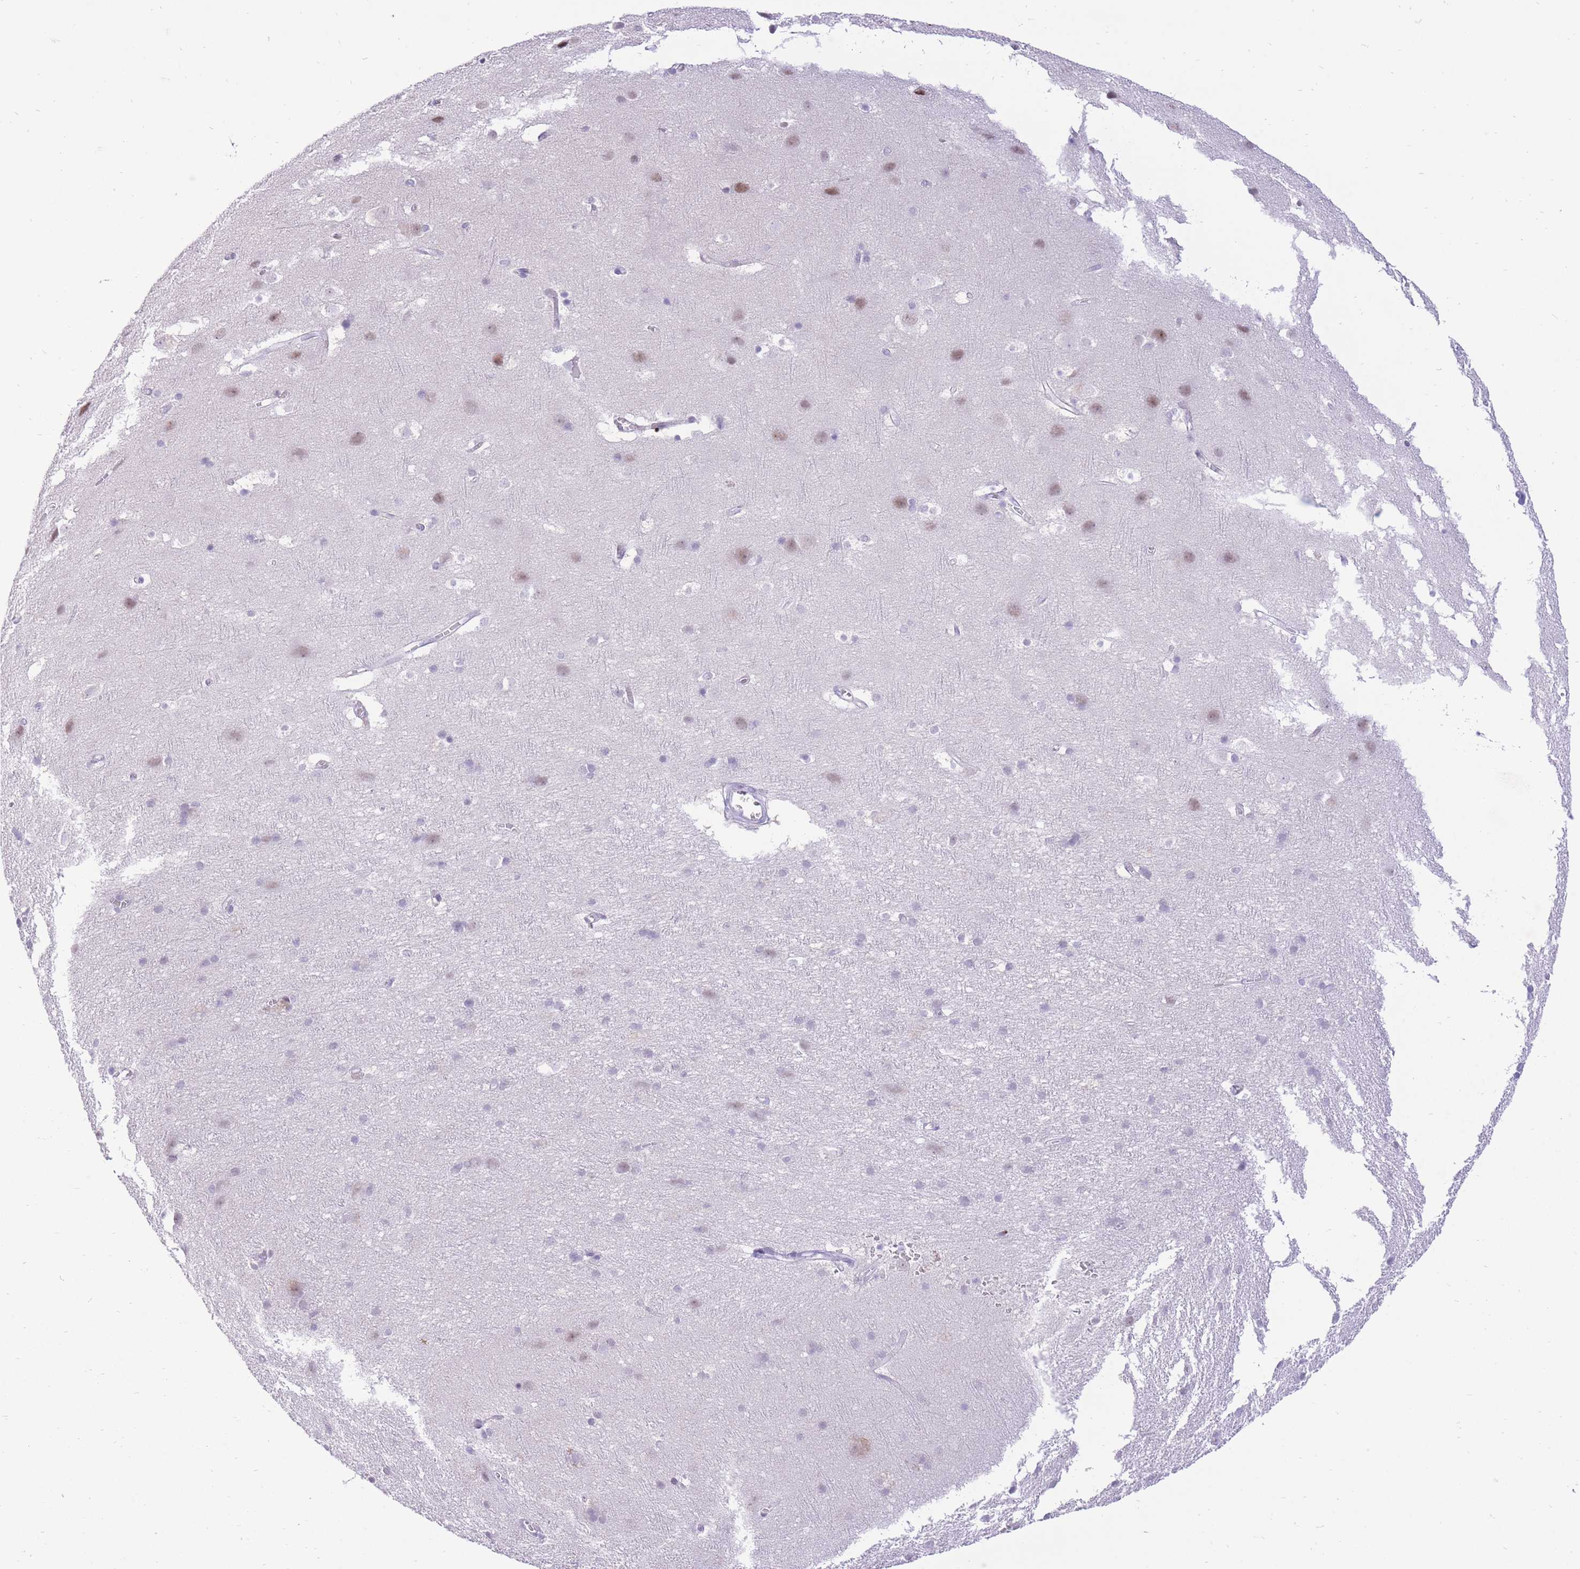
{"staining": {"intensity": "negative", "quantity": "none", "location": "none"}, "tissue": "cerebral cortex", "cell_type": "Endothelial cells", "image_type": "normal", "snomed": [{"axis": "morphology", "description": "Normal tissue, NOS"}, {"axis": "topography", "description": "Cerebral cortex"}], "caption": "High magnification brightfield microscopy of benign cerebral cortex stained with DAB (brown) and counterstained with hematoxylin (blue): endothelial cells show no significant expression. The staining is performed using DAB (3,3'-diaminobenzidine) brown chromogen with nuclei counter-stained in using hematoxylin.", "gene": "MEIS3", "patient": {"sex": "male", "age": 54}}